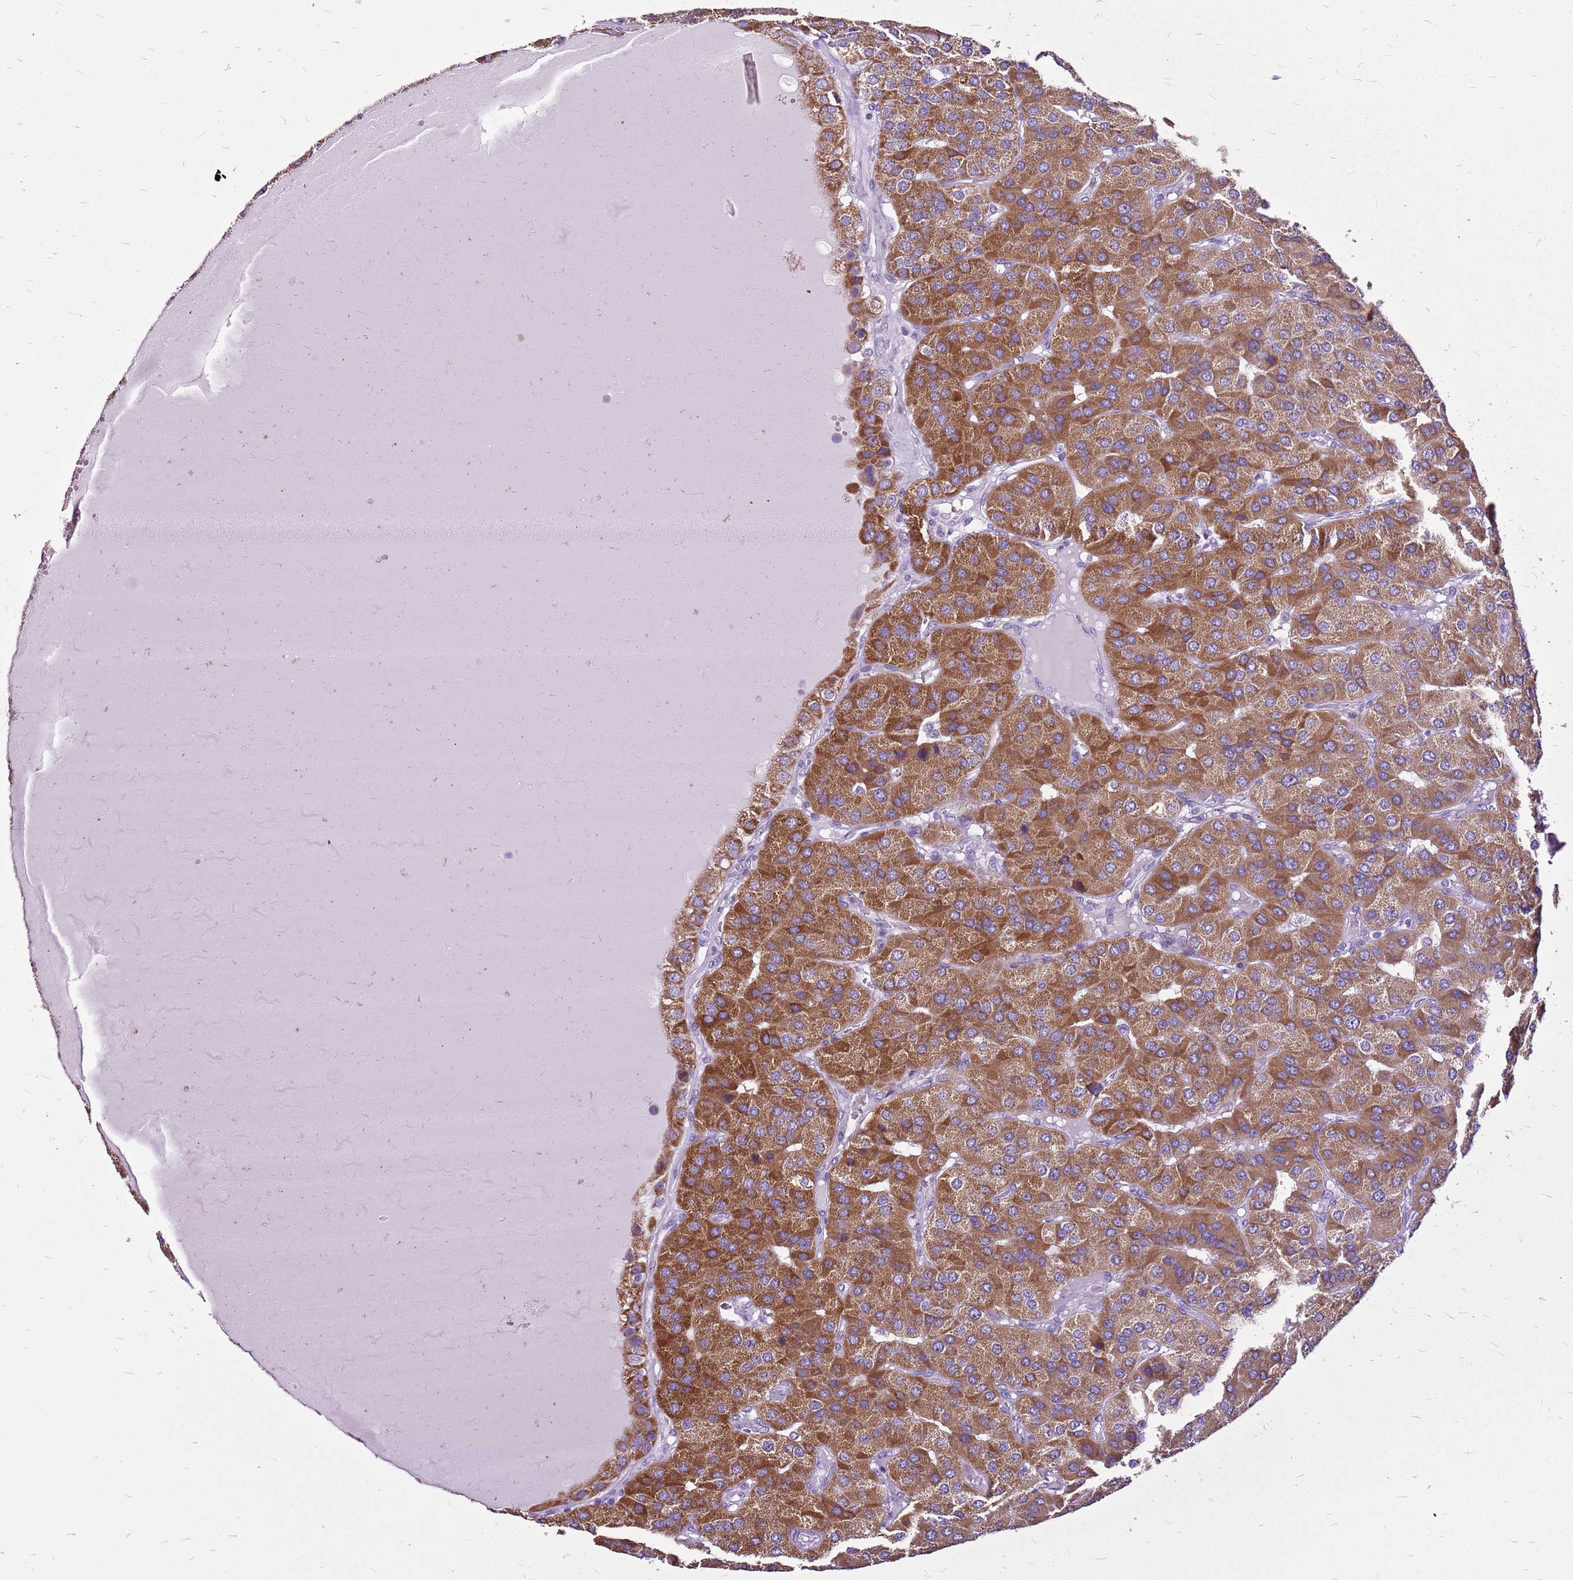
{"staining": {"intensity": "moderate", "quantity": ">75%", "location": "cytoplasmic/membranous"}, "tissue": "parathyroid gland", "cell_type": "Glandular cells", "image_type": "normal", "snomed": [{"axis": "morphology", "description": "Normal tissue, NOS"}, {"axis": "morphology", "description": "Adenoma, NOS"}, {"axis": "topography", "description": "Parathyroid gland"}], "caption": "This photomicrograph demonstrates immunohistochemistry staining of benign parathyroid gland, with medium moderate cytoplasmic/membranous expression in about >75% of glandular cells.", "gene": "ACSS3", "patient": {"sex": "female", "age": 86}}